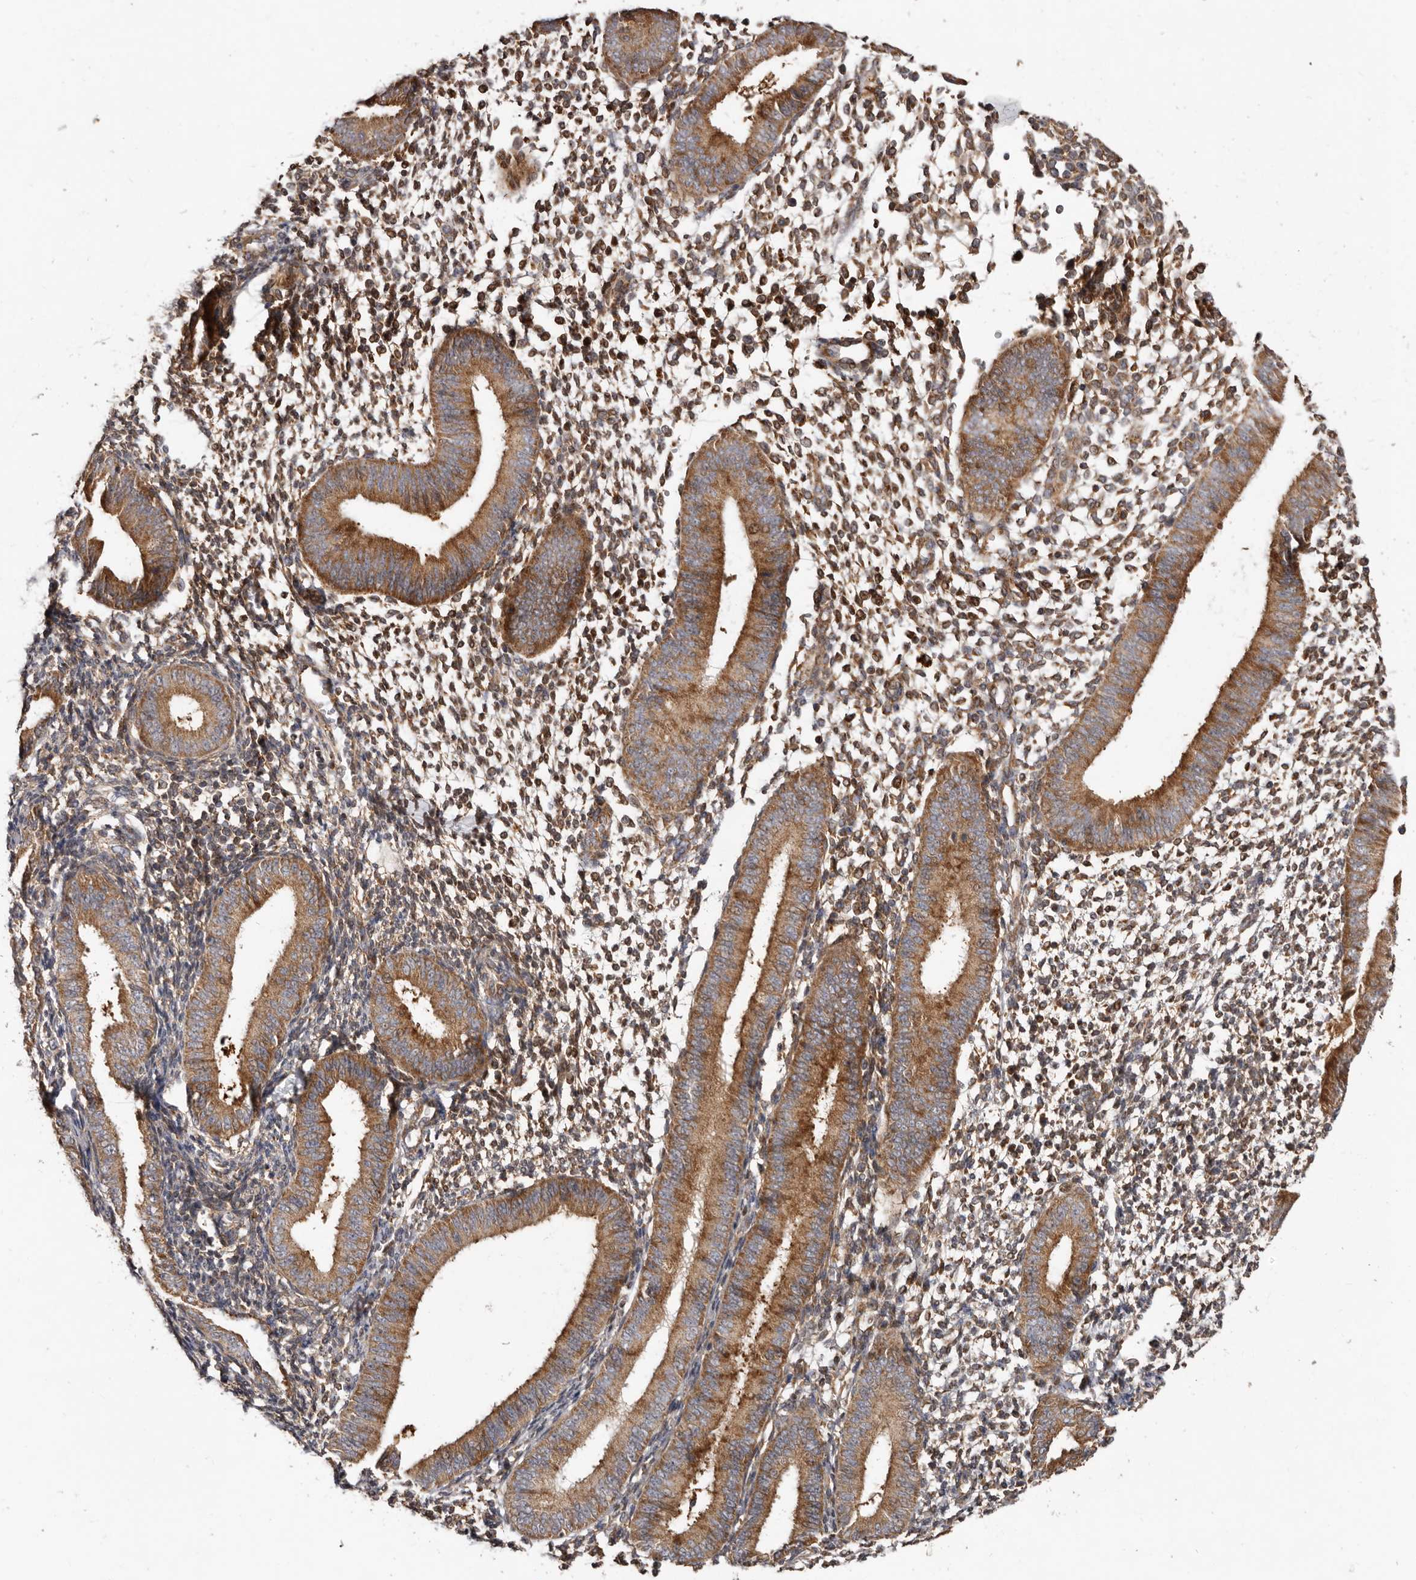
{"staining": {"intensity": "moderate", "quantity": "25%-75%", "location": "cytoplasmic/membranous"}, "tissue": "endometrium", "cell_type": "Cells in endometrial stroma", "image_type": "normal", "snomed": [{"axis": "morphology", "description": "Normal tissue, NOS"}, {"axis": "topography", "description": "Uterus"}, {"axis": "topography", "description": "Endometrium"}], "caption": "Human endometrium stained with a brown dye exhibits moderate cytoplasmic/membranous positive staining in approximately 25%-75% of cells in endometrial stroma.", "gene": "GOT1L1", "patient": {"sex": "female", "age": 48}}